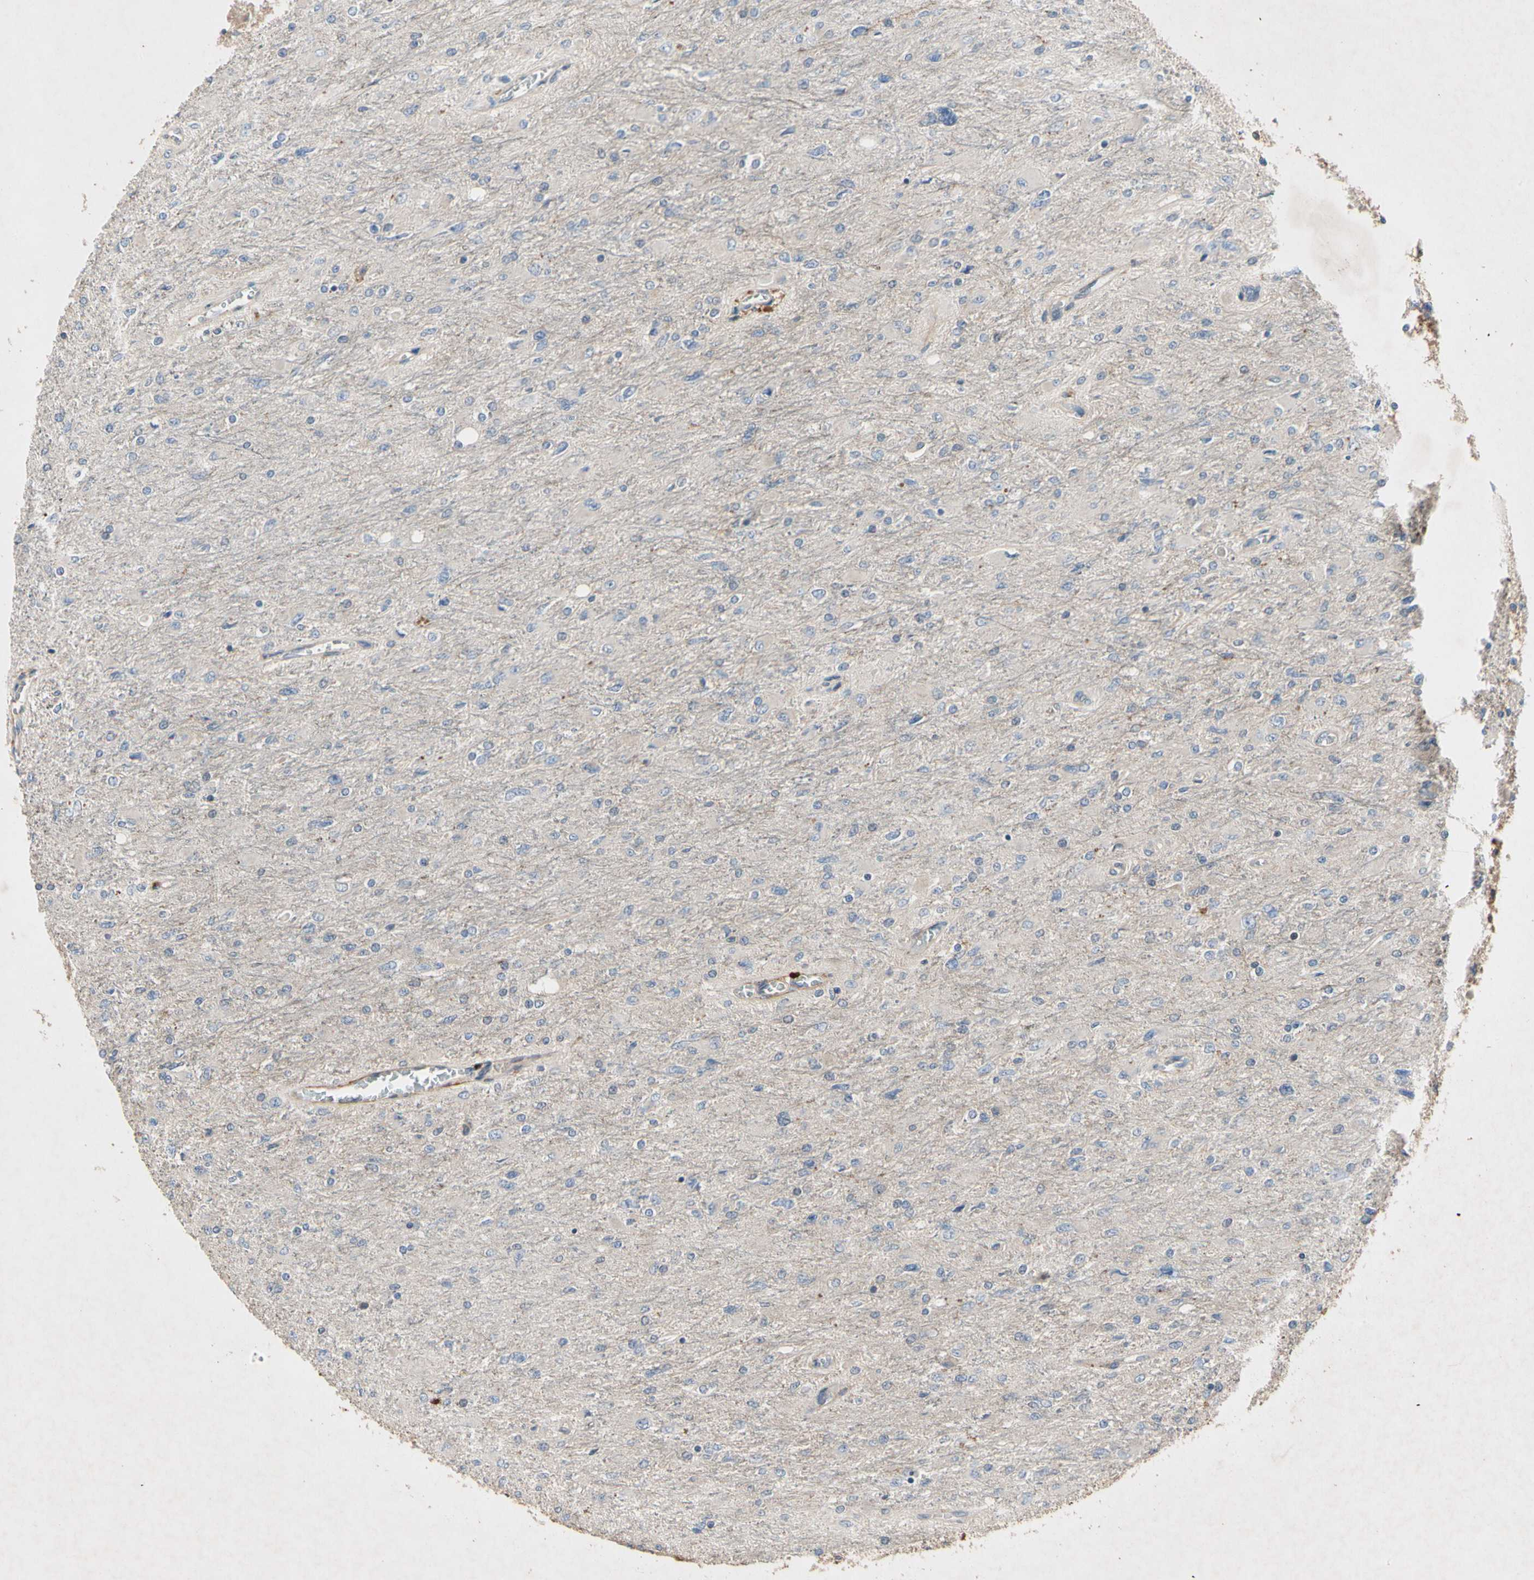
{"staining": {"intensity": "negative", "quantity": "none", "location": "none"}, "tissue": "glioma", "cell_type": "Tumor cells", "image_type": "cancer", "snomed": [{"axis": "morphology", "description": "Glioma, malignant, High grade"}, {"axis": "topography", "description": "Cerebral cortex"}], "caption": "This is an IHC micrograph of glioma. There is no positivity in tumor cells.", "gene": "CRTAC1", "patient": {"sex": "female", "age": 36}}